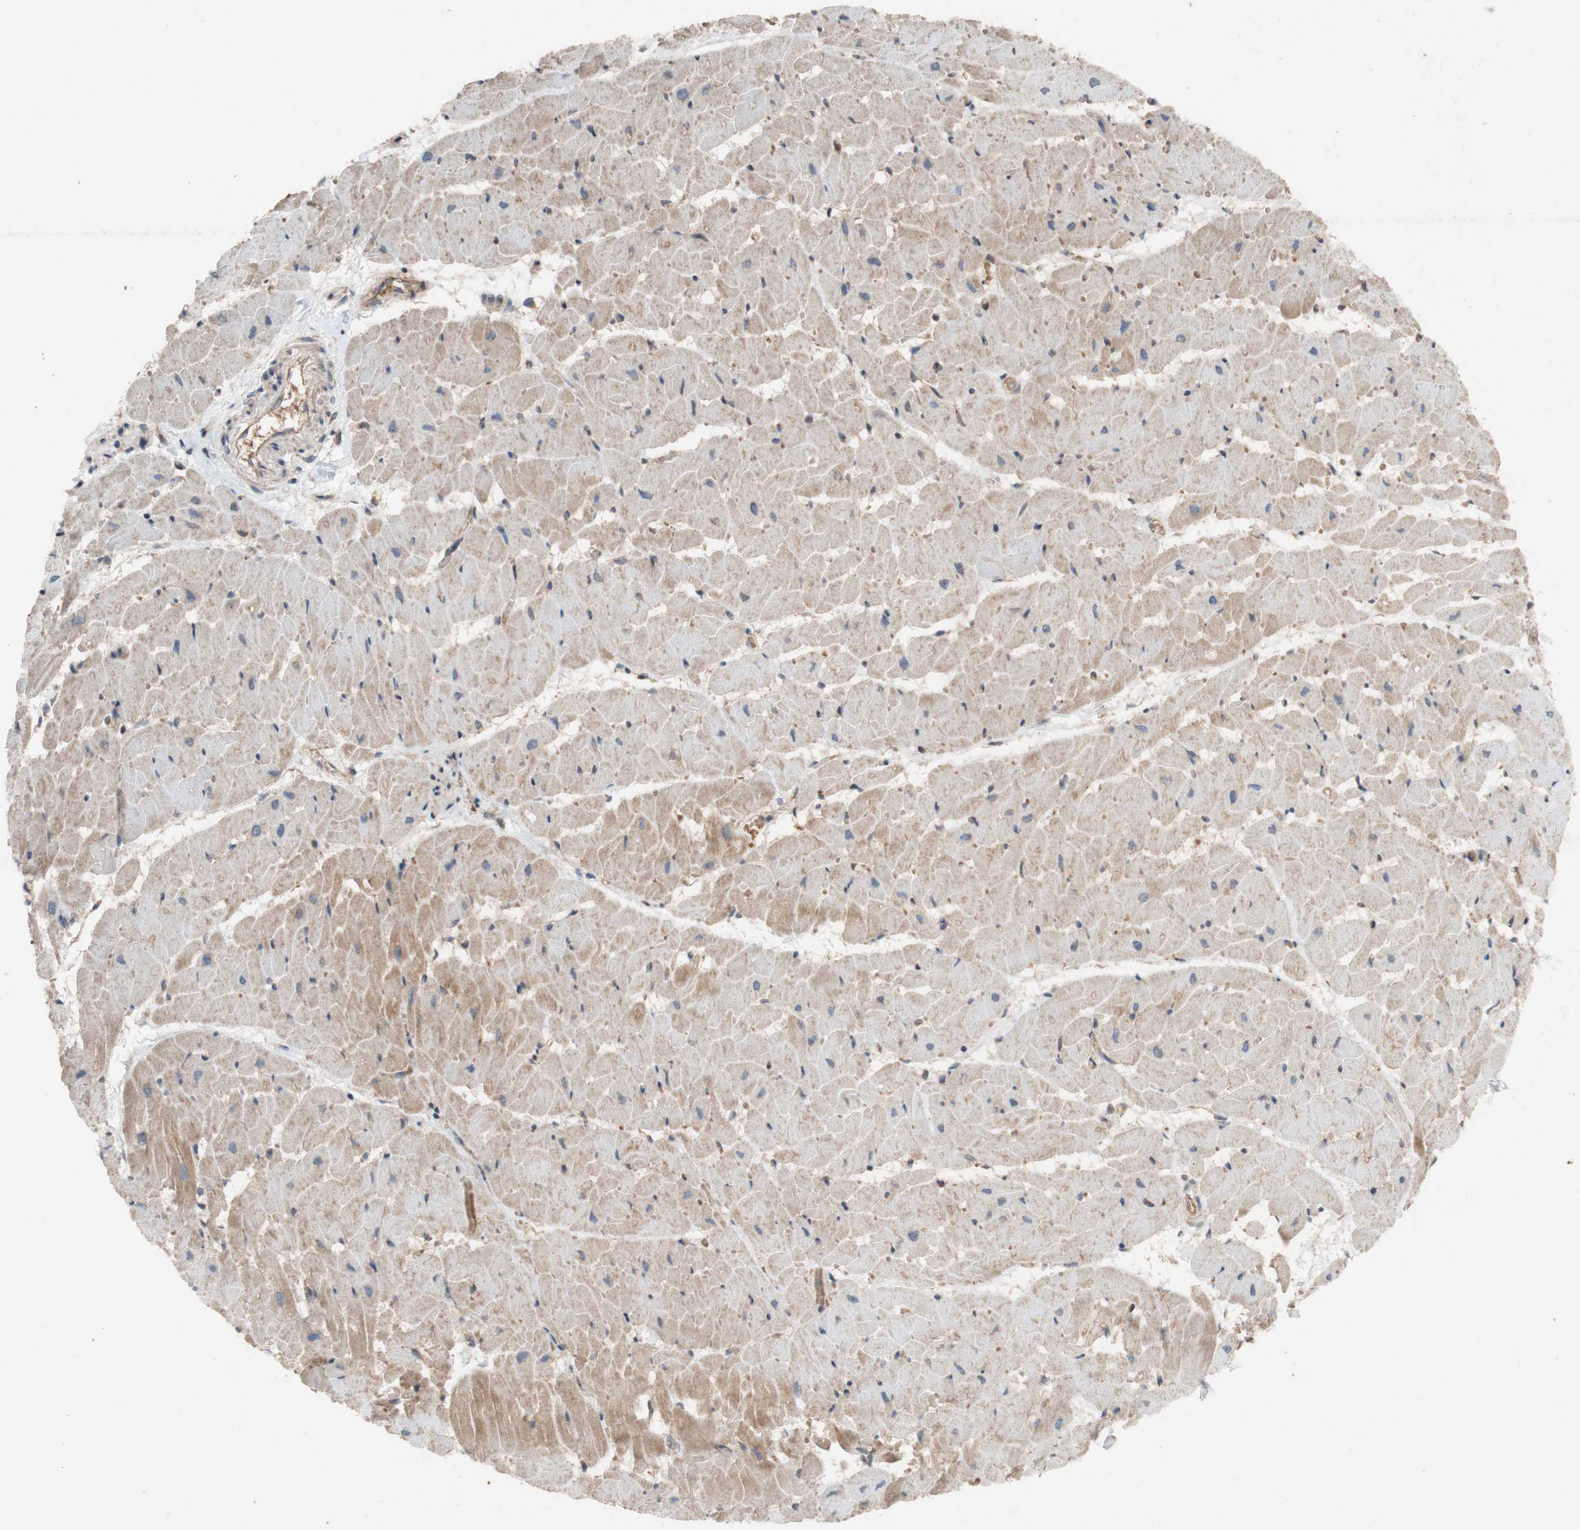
{"staining": {"intensity": "moderate", "quantity": "25%-75%", "location": "cytoplasmic/membranous"}, "tissue": "heart muscle", "cell_type": "Cardiomyocytes", "image_type": "normal", "snomed": [{"axis": "morphology", "description": "Normal tissue, NOS"}, {"axis": "topography", "description": "Heart"}], "caption": "This image demonstrates IHC staining of unremarkable human heart muscle, with medium moderate cytoplasmic/membranous positivity in about 25%-75% of cardiomyocytes.", "gene": "TST", "patient": {"sex": "female", "age": 19}}